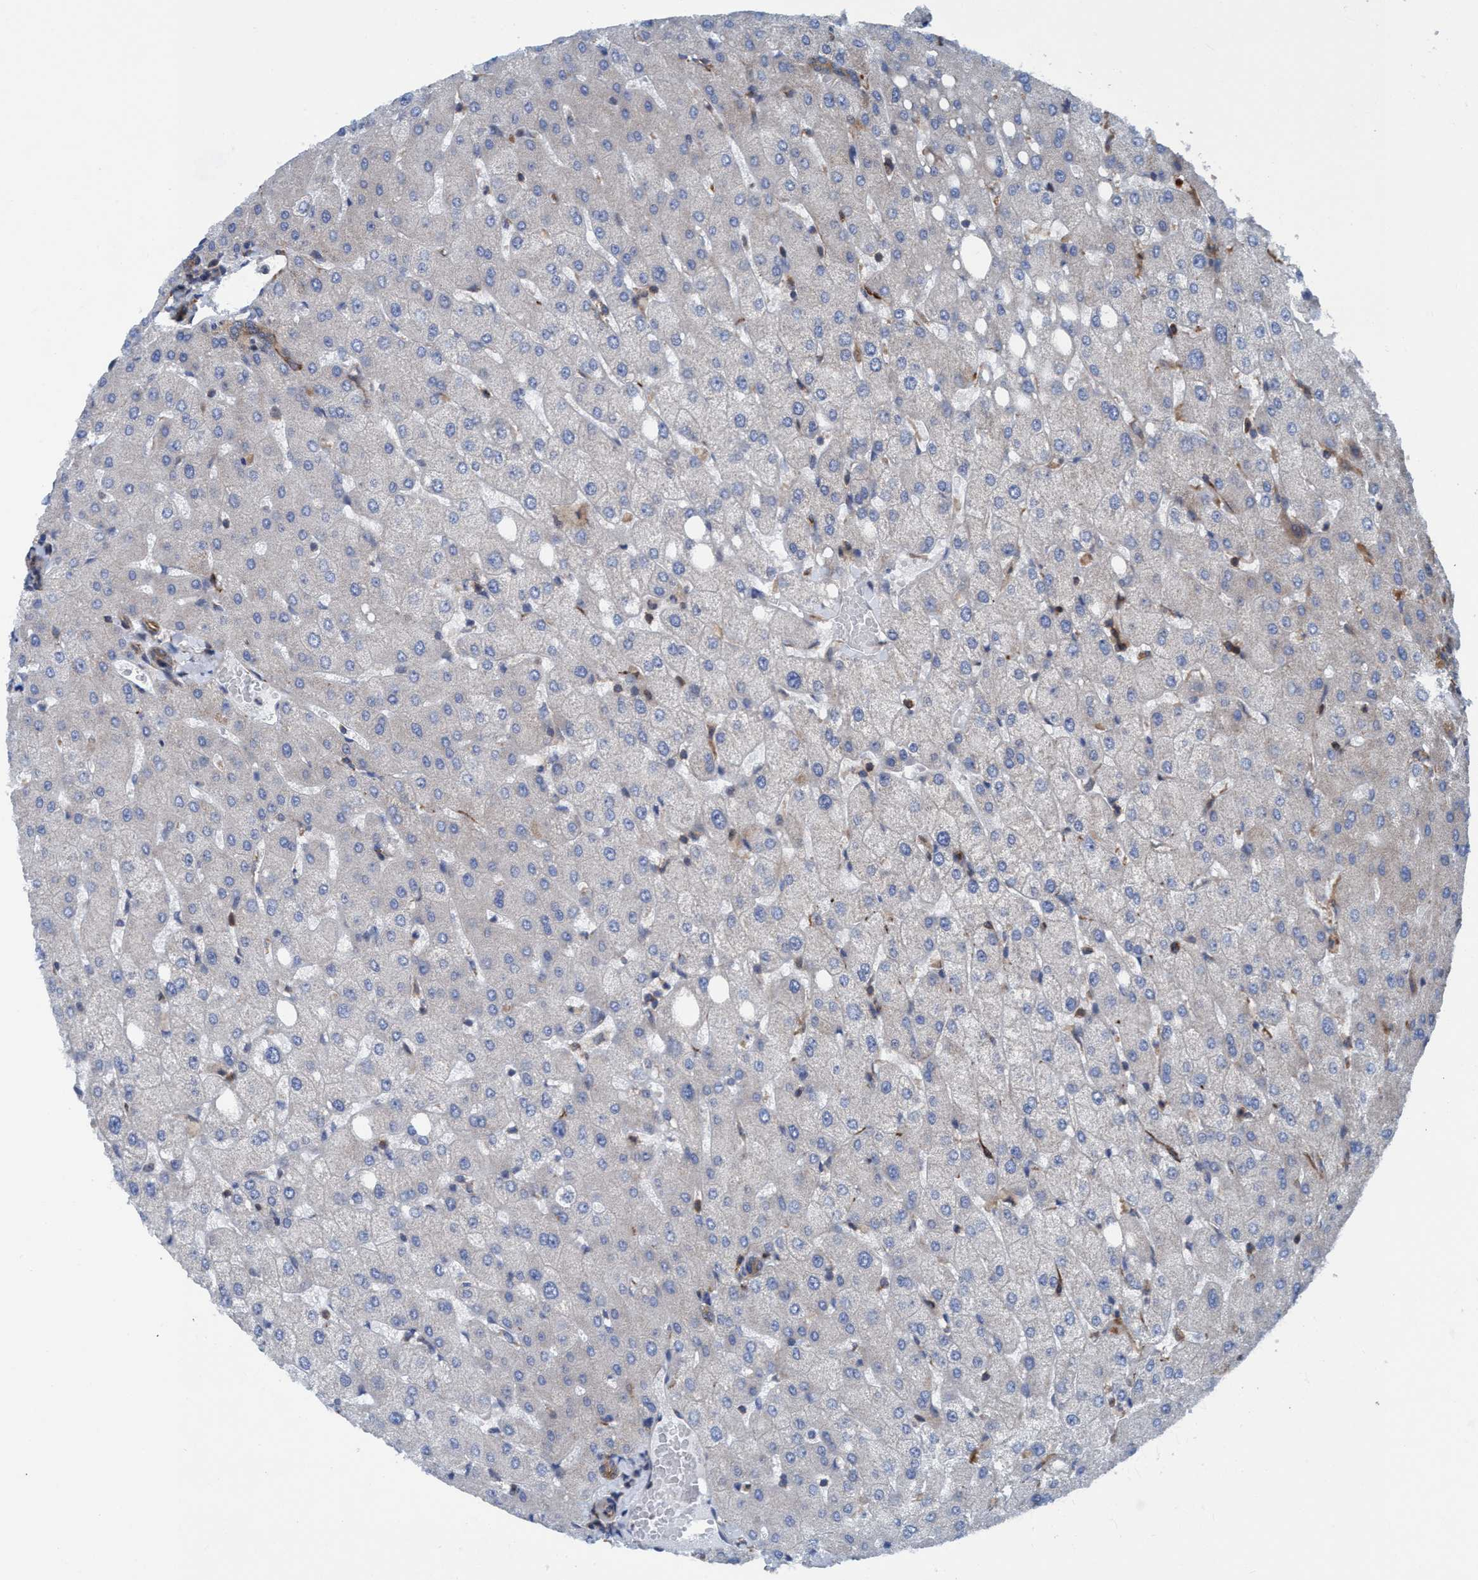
{"staining": {"intensity": "moderate", "quantity": "25%-75%", "location": "cytoplasmic/membranous"}, "tissue": "liver", "cell_type": "Cholangiocytes", "image_type": "normal", "snomed": [{"axis": "morphology", "description": "Normal tissue, NOS"}, {"axis": "topography", "description": "Liver"}], "caption": "A micrograph of liver stained for a protein displays moderate cytoplasmic/membranous brown staining in cholangiocytes. Using DAB (3,3'-diaminobenzidine) (brown) and hematoxylin (blue) stains, captured at high magnification using brightfield microscopy.", "gene": "NMT1", "patient": {"sex": "female", "age": 54}}